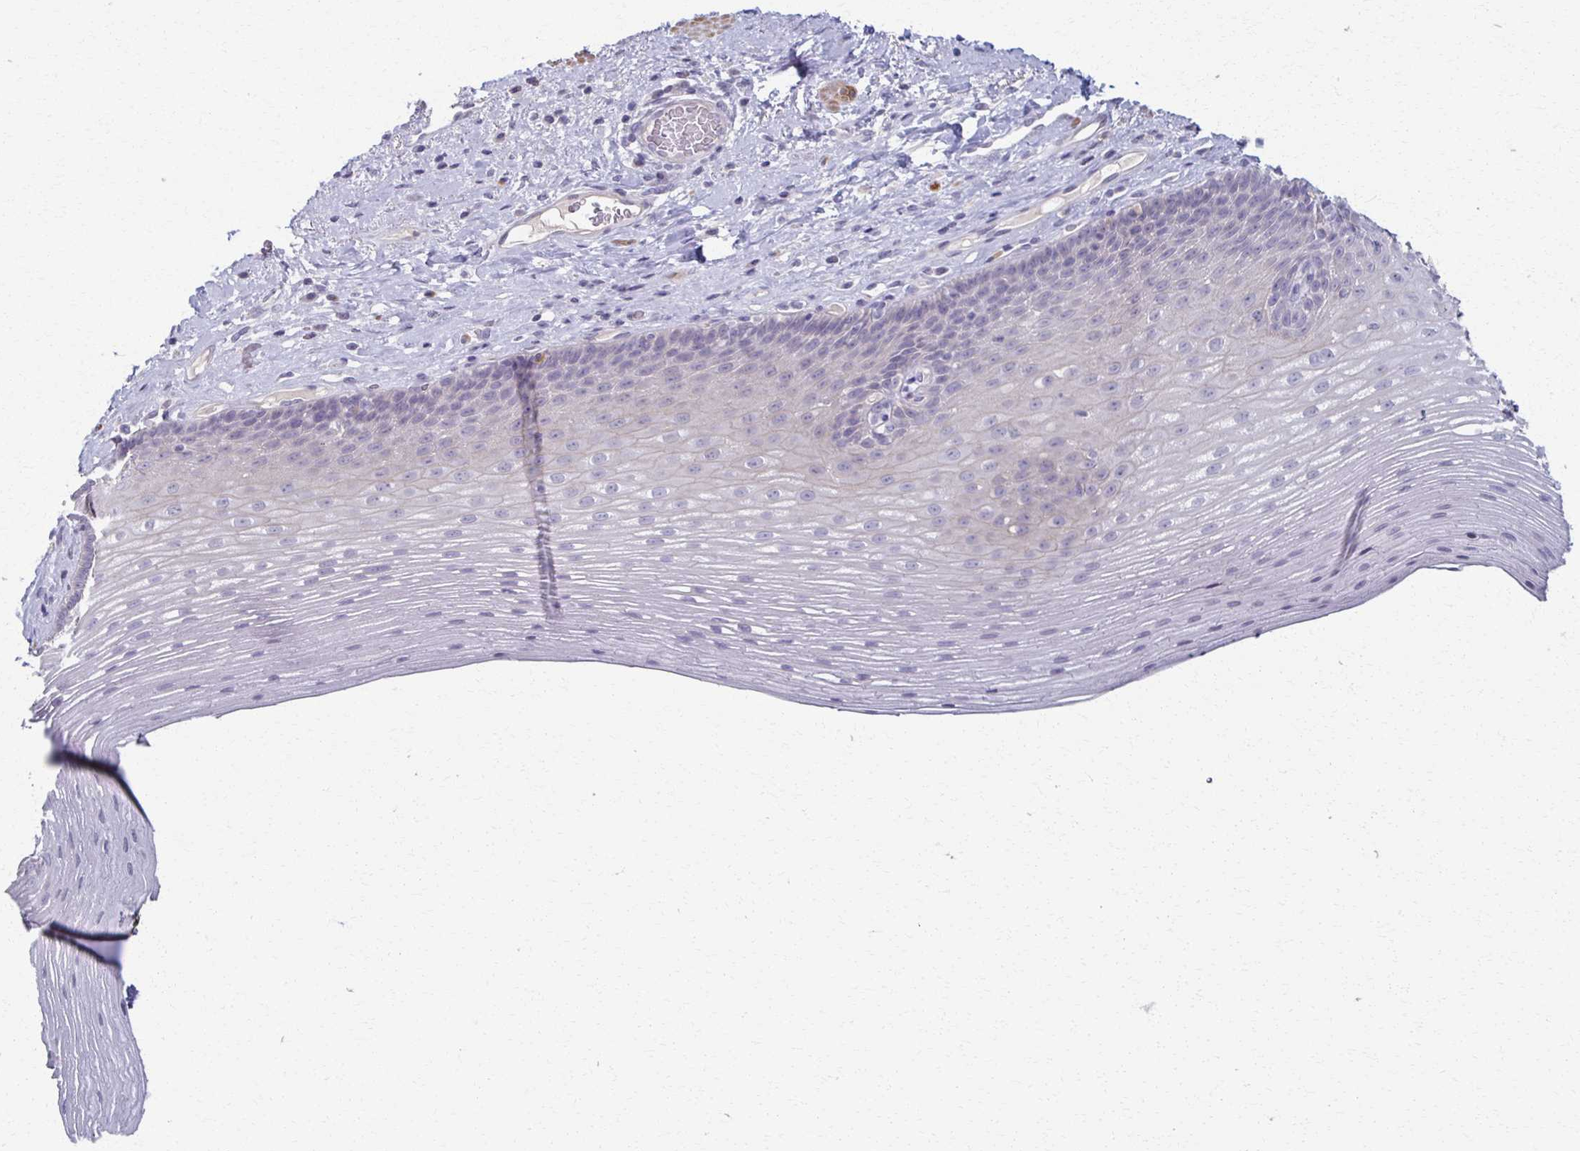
{"staining": {"intensity": "negative", "quantity": "none", "location": "none"}, "tissue": "esophagus", "cell_type": "Squamous epithelial cells", "image_type": "normal", "snomed": [{"axis": "morphology", "description": "Normal tissue, NOS"}, {"axis": "topography", "description": "Esophagus"}], "caption": "An IHC micrograph of normal esophagus is shown. There is no staining in squamous epithelial cells of esophagus.", "gene": "FOXO4", "patient": {"sex": "male", "age": 62}}